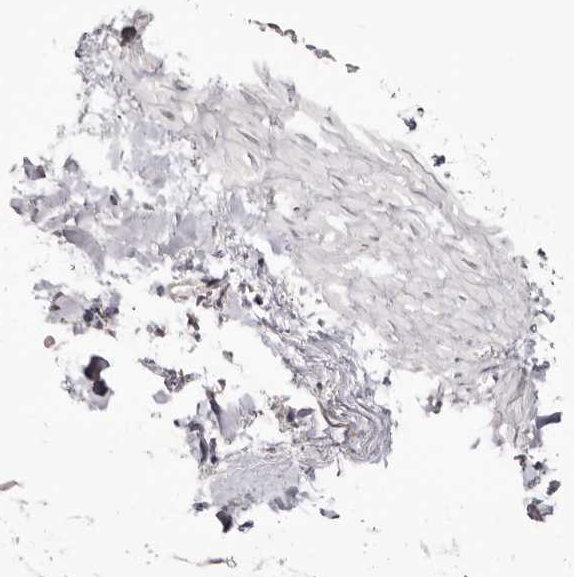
{"staining": {"intensity": "negative", "quantity": "none", "location": "none"}, "tissue": "breast", "cell_type": "Adipocytes", "image_type": "normal", "snomed": [{"axis": "morphology", "description": "Normal tissue, NOS"}, {"axis": "topography", "description": "Breast"}], "caption": "Protein analysis of benign breast shows no significant positivity in adipocytes.", "gene": "PIGX", "patient": {"sex": "female", "age": 23}}